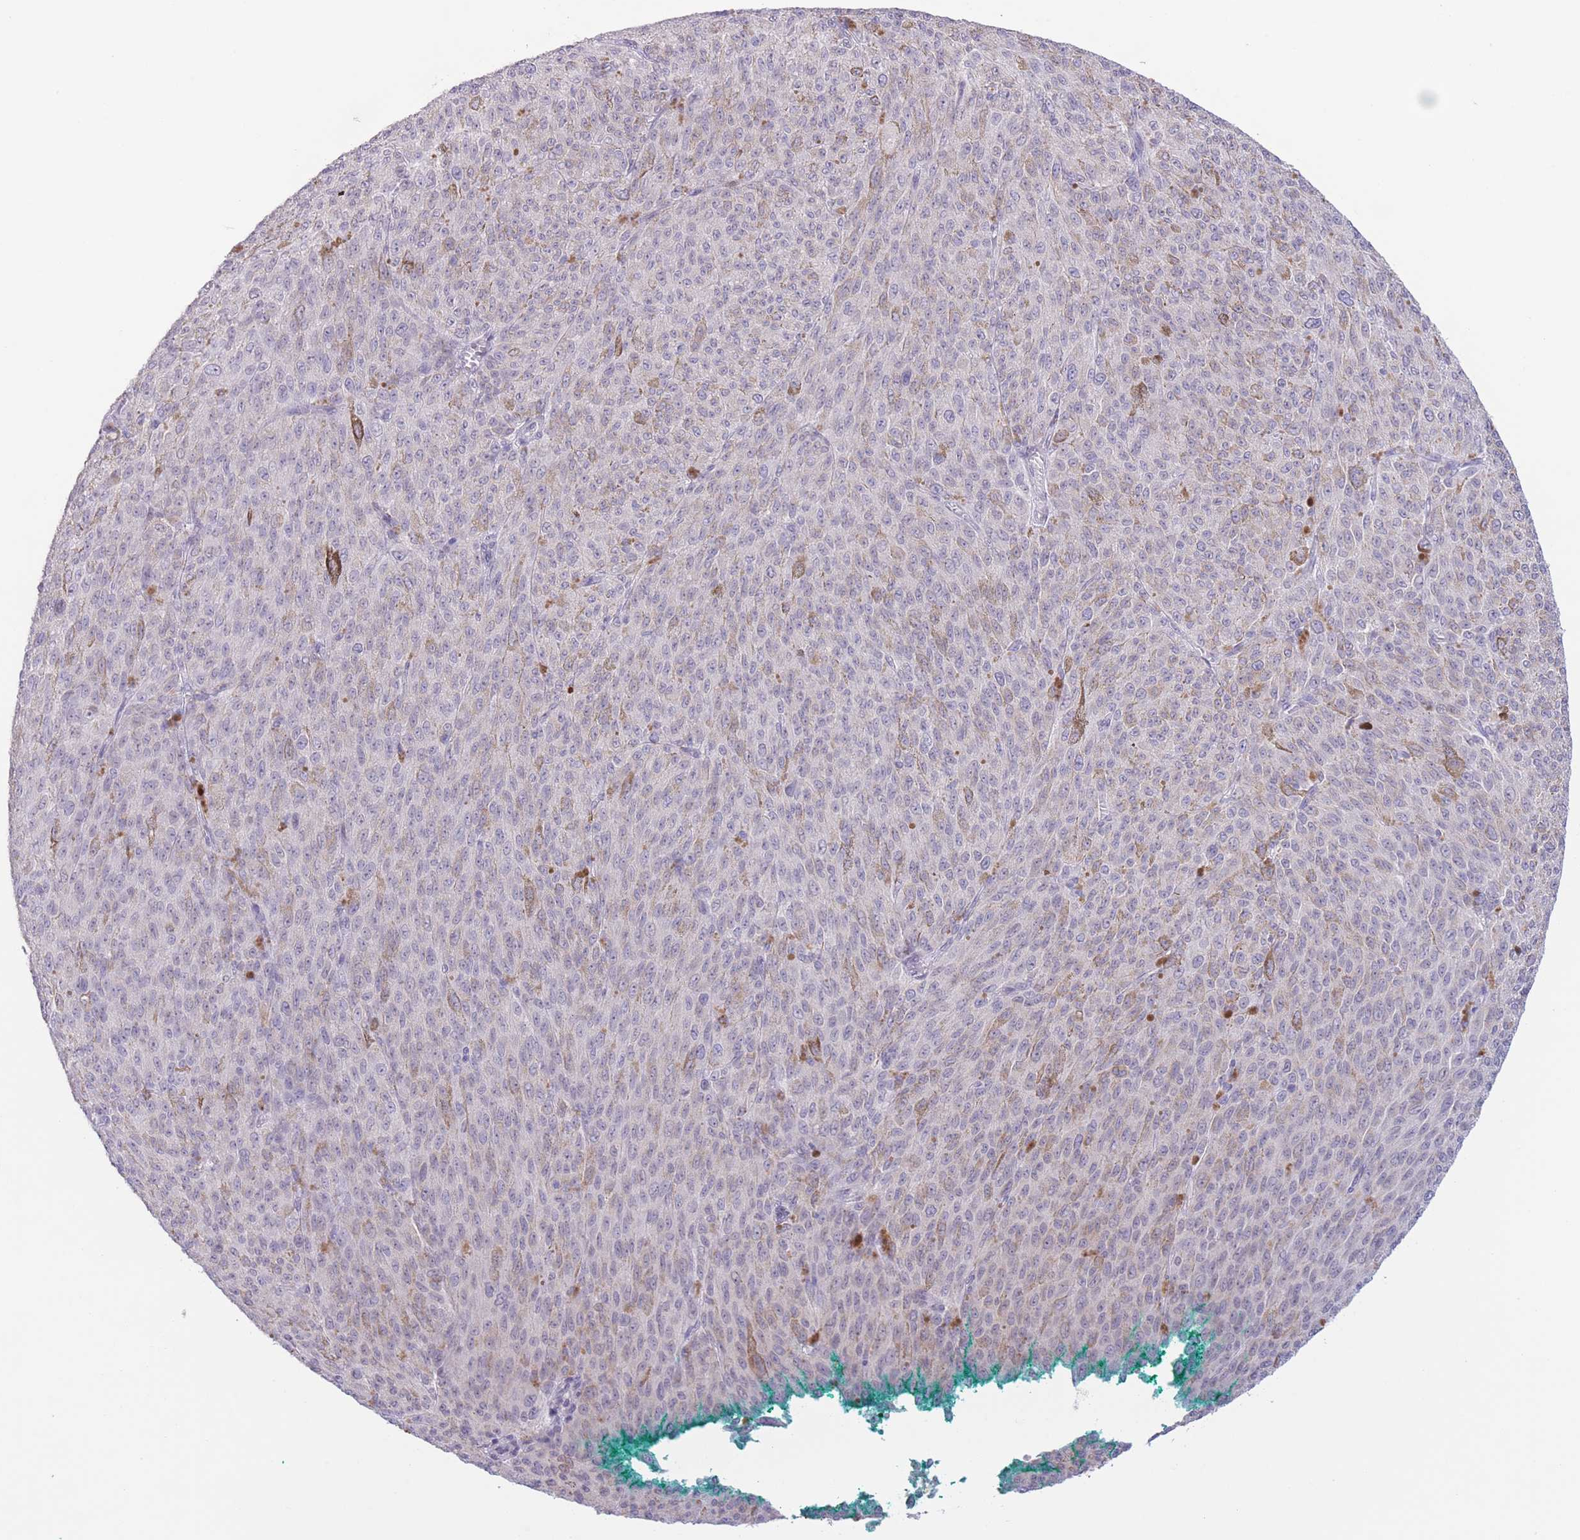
{"staining": {"intensity": "negative", "quantity": "none", "location": "none"}, "tissue": "melanoma", "cell_type": "Tumor cells", "image_type": "cancer", "snomed": [{"axis": "morphology", "description": "Malignant melanoma, NOS"}, {"axis": "topography", "description": "Skin"}], "caption": "This photomicrograph is of melanoma stained with IHC to label a protein in brown with the nuclei are counter-stained blue. There is no positivity in tumor cells.", "gene": "LCLAT1", "patient": {"sex": "female", "age": 52}}